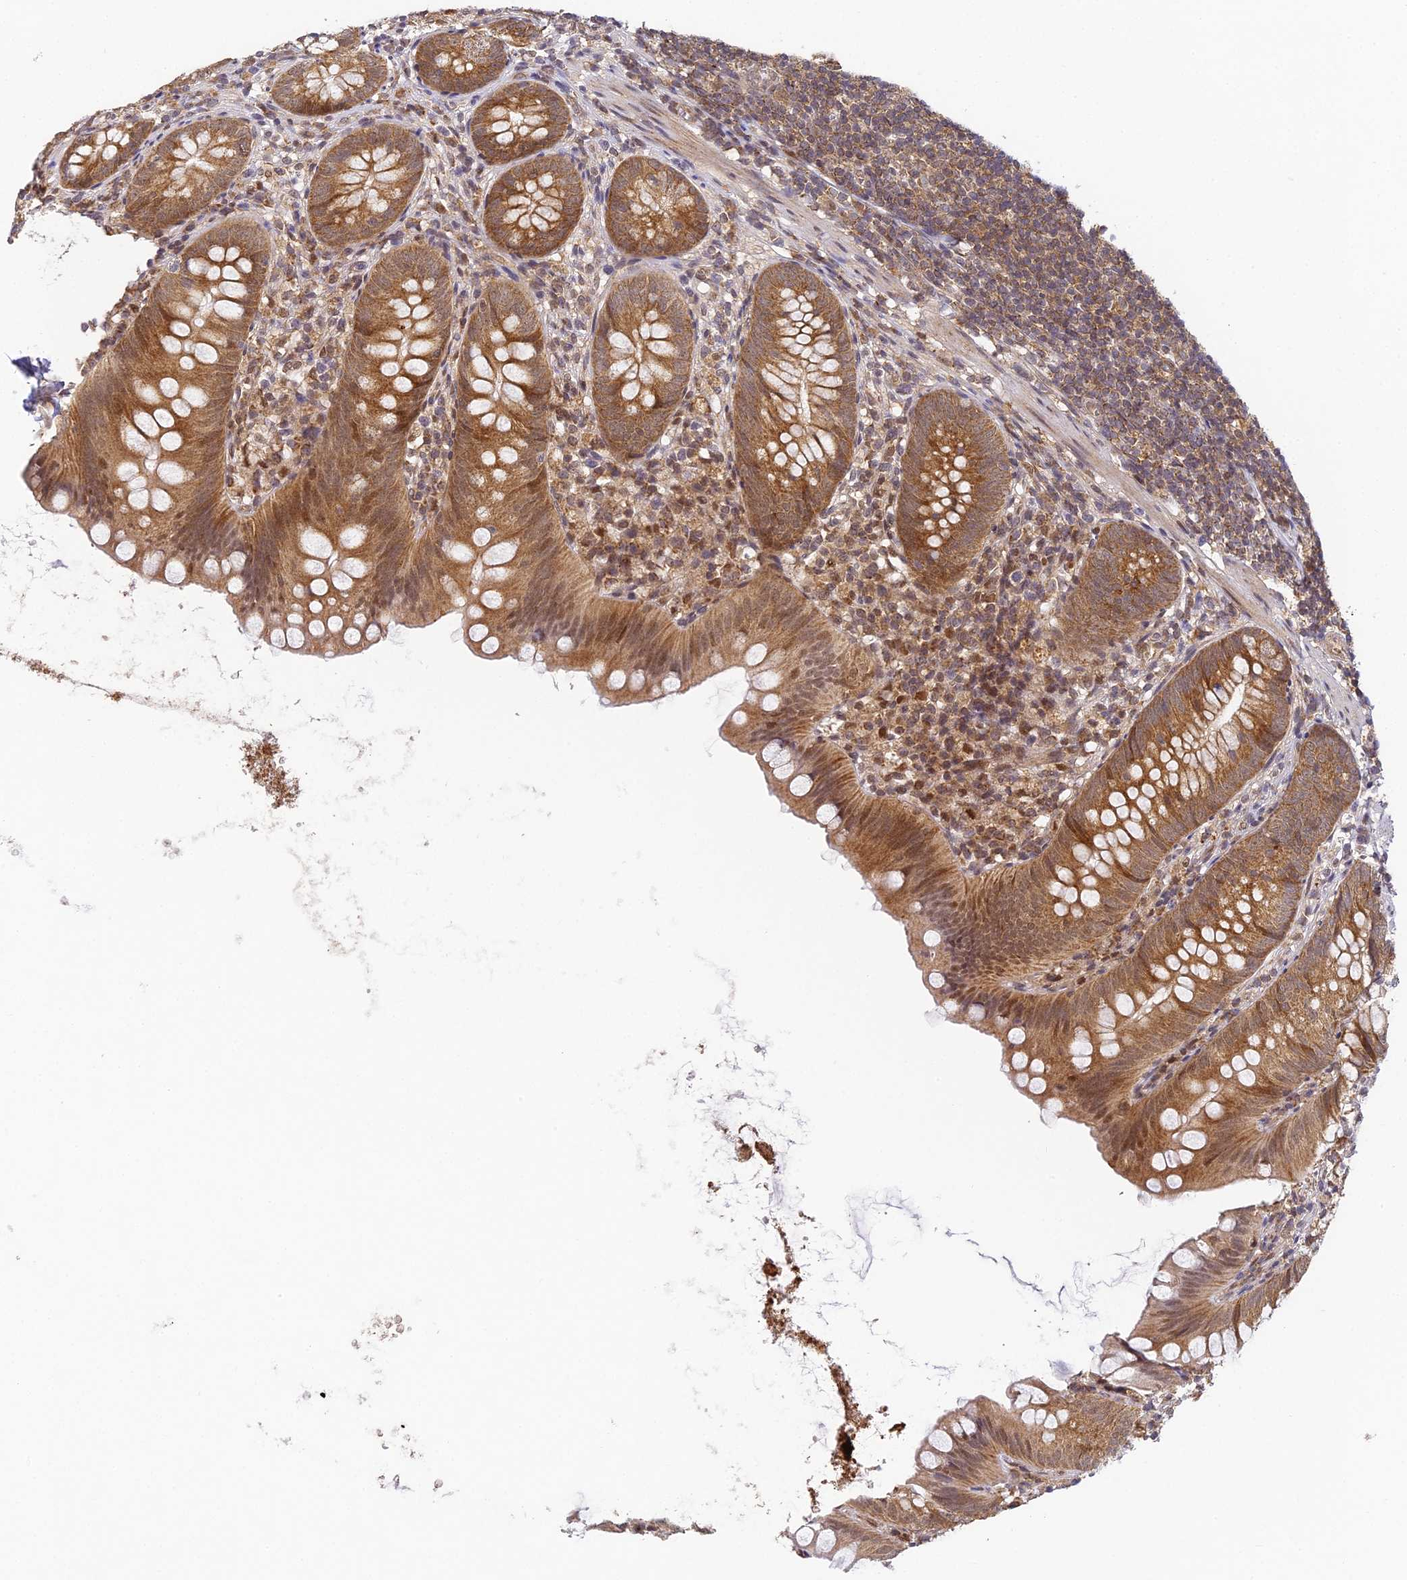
{"staining": {"intensity": "moderate", "quantity": ">75%", "location": "cytoplasmic/membranous,nuclear"}, "tissue": "appendix", "cell_type": "Glandular cells", "image_type": "normal", "snomed": [{"axis": "morphology", "description": "Normal tissue, NOS"}, {"axis": "topography", "description": "Appendix"}], "caption": "Unremarkable appendix demonstrates moderate cytoplasmic/membranous,nuclear positivity in about >75% of glandular cells Nuclei are stained in blue..", "gene": "DNAAF10", "patient": {"sex": "female", "age": 62}}